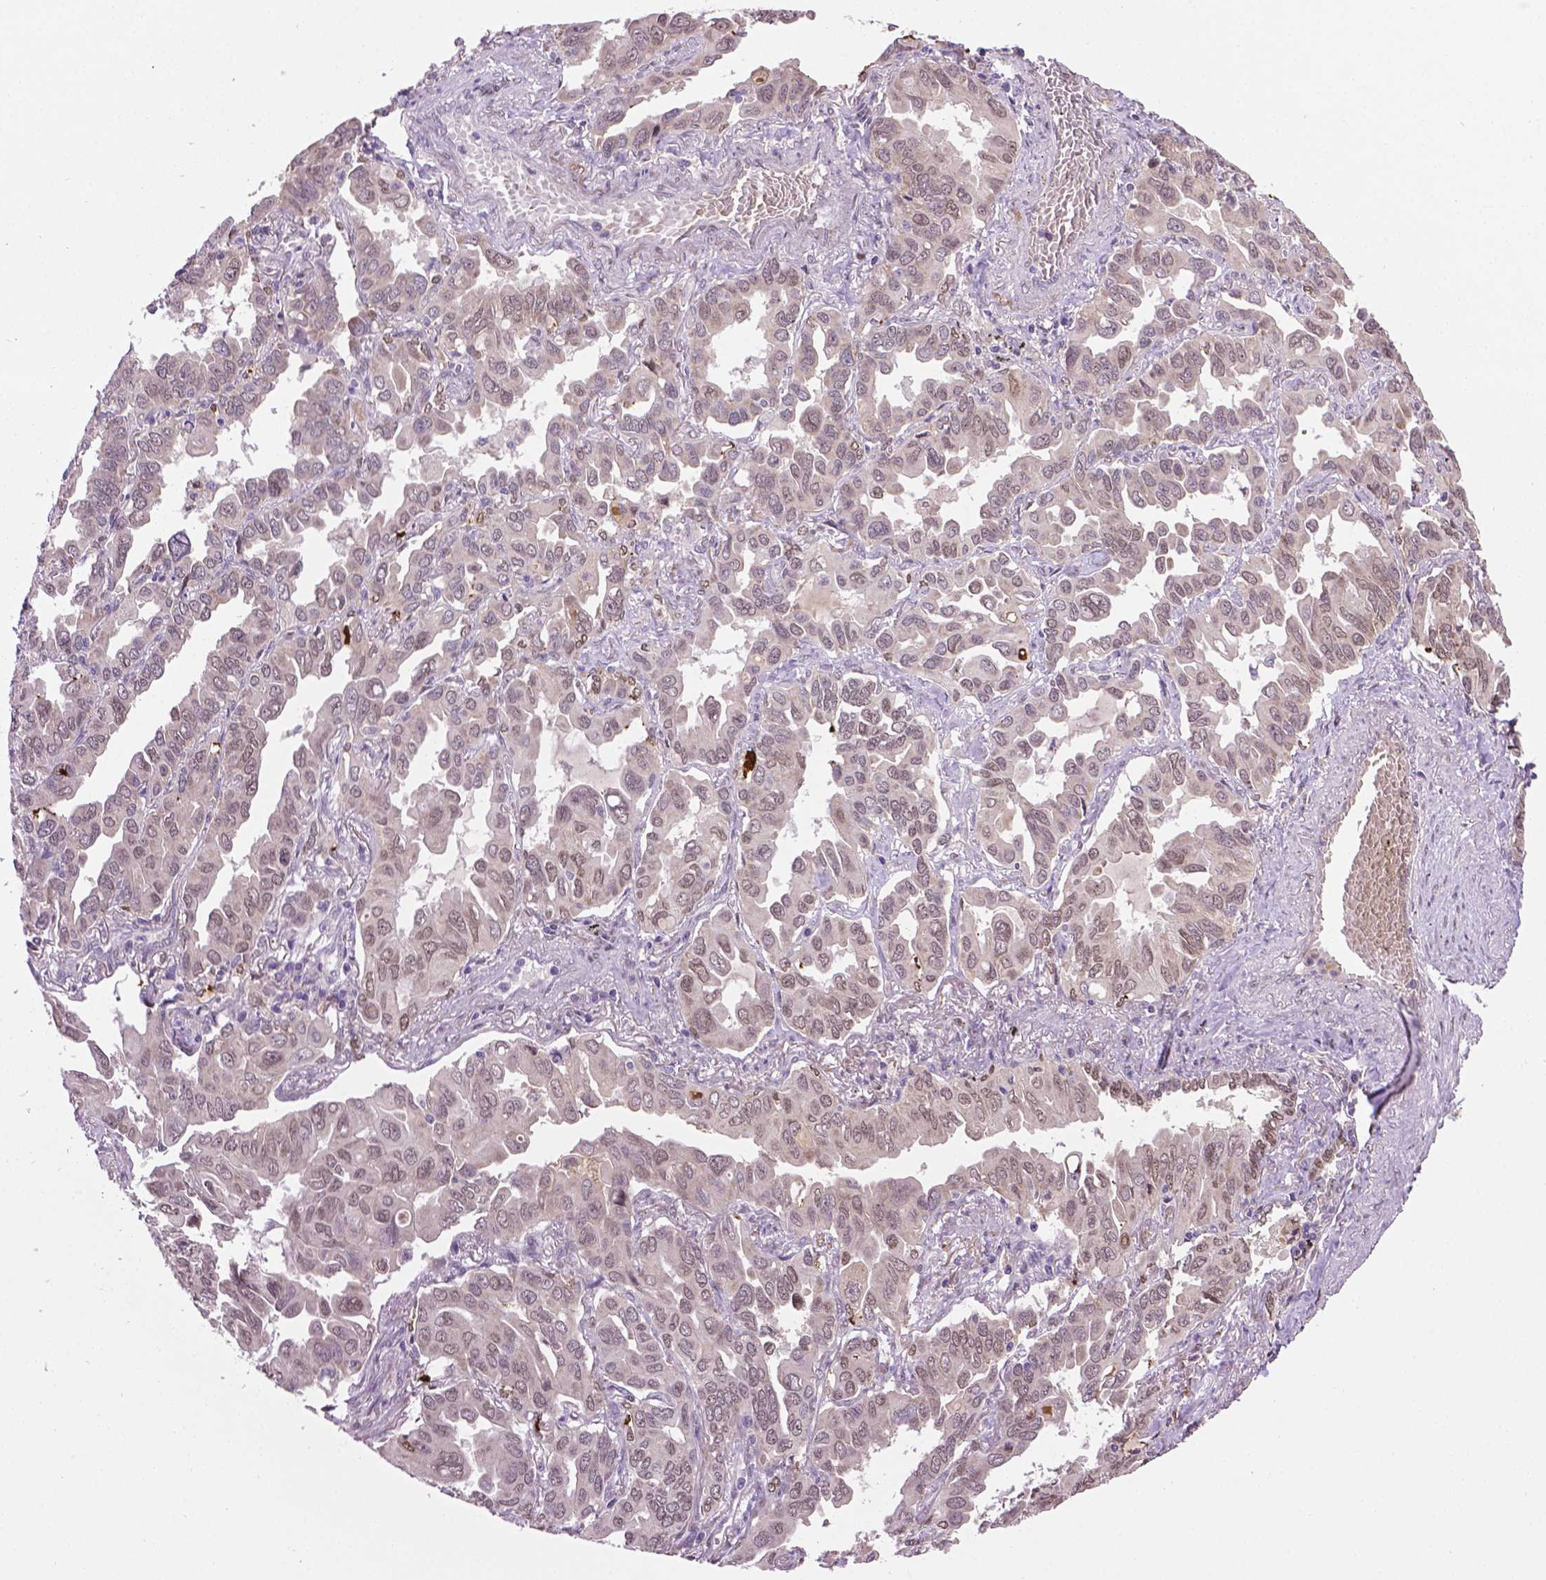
{"staining": {"intensity": "negative", "quantity": "none", "location": "none"}, "tissue": "lung cancer", "cell_type": "Tumor cells", "image_type": "cancer", "snomed": [{"axis": "morphology", "description": "Adenocarcinoma, NOS"}, {"axis": "topography", "description": "Lung"}], "caption": "The micrograph shows no significant expression in tumor cells of lung adenocarcinoma. (DAB IHC, high magnification).", "gene": "IRF6", "patient": {"sex": "male", "age": 64}}